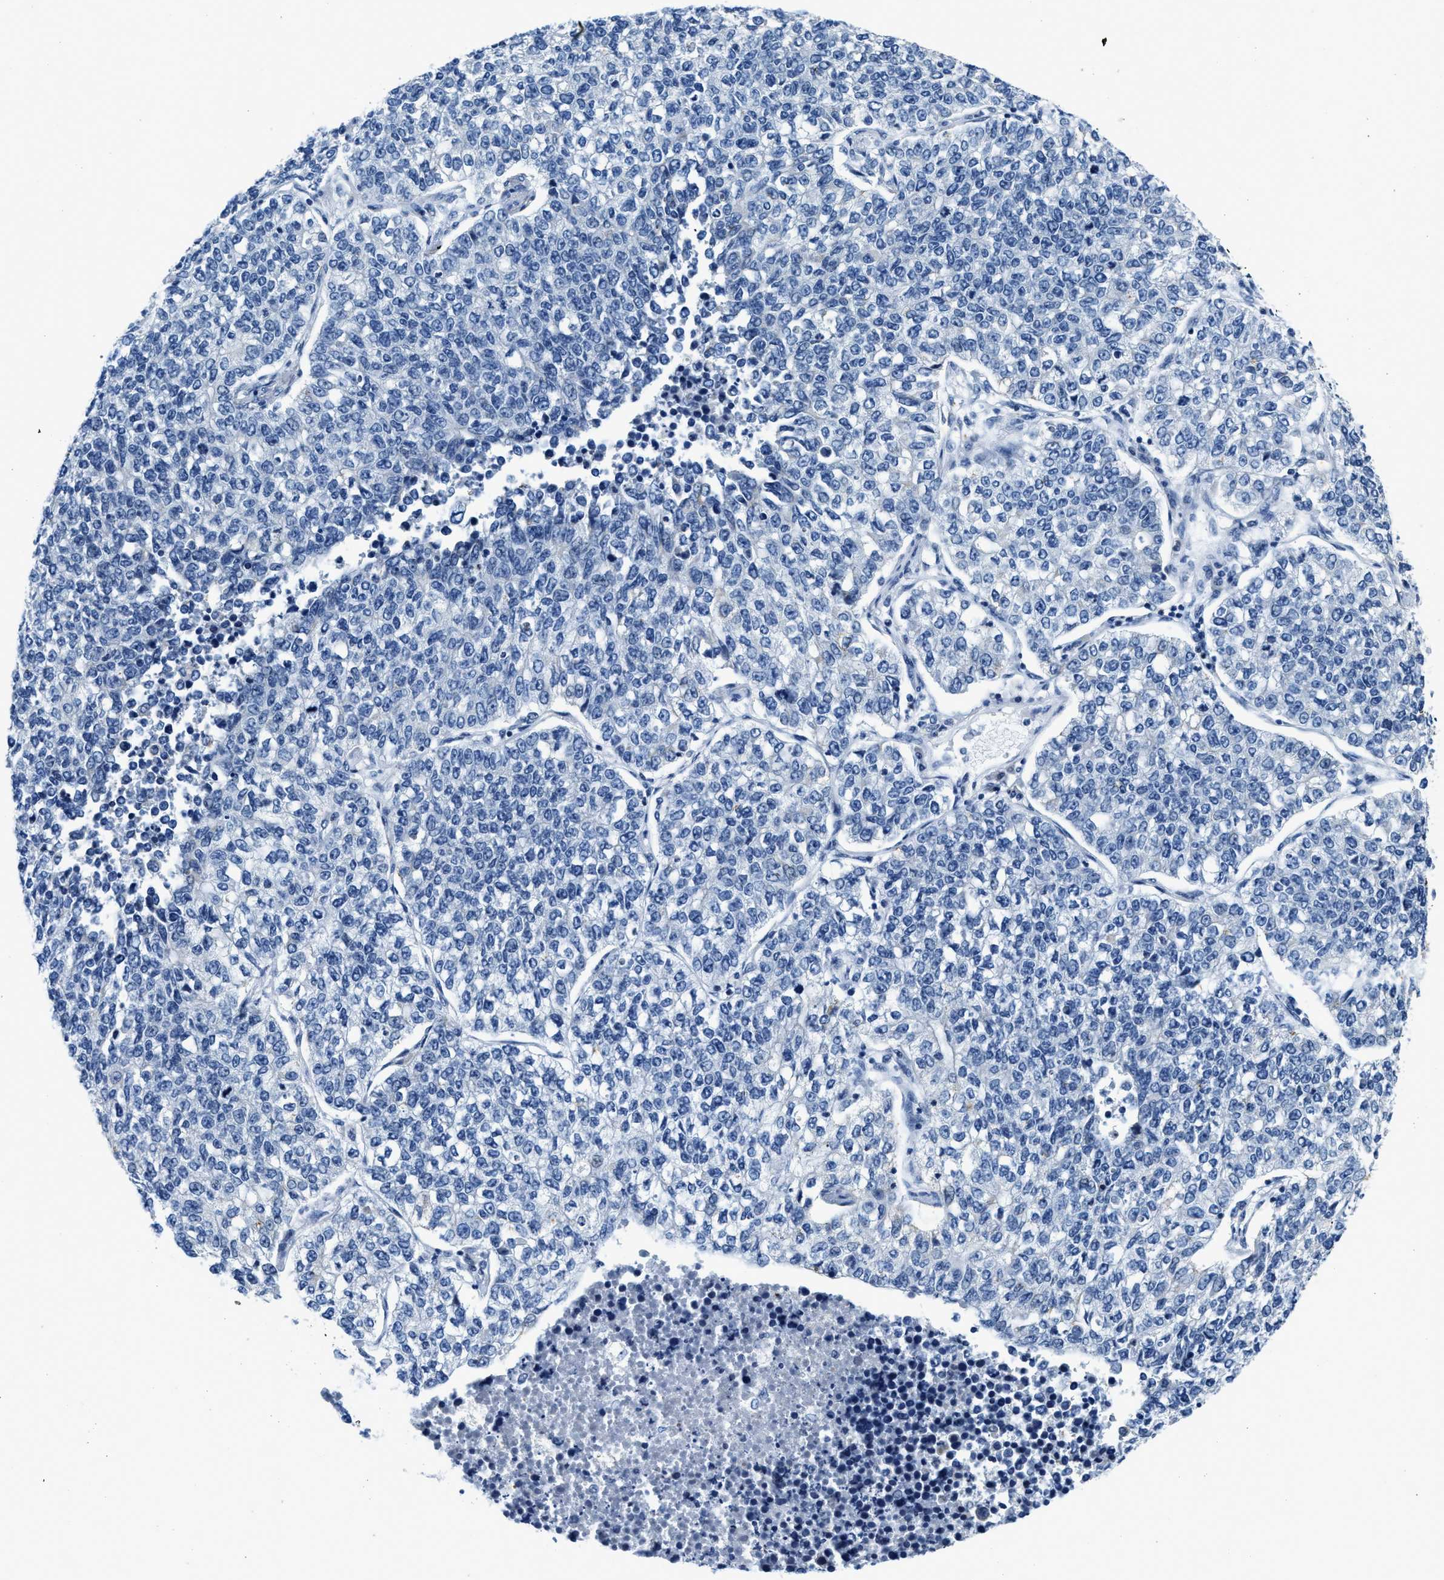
{"staining": {"intensity": "negative", "quantity": "none", "location": "none"}, "tissue": "lung cancer", "cell_type": "Tumor cells", "image_type": "cancer", "snomed": [{"axis": "morphology", "description": "Adenocarcinoma, NOS"}, {"axis": "topography", "description": "Lung"}], "caption": "Immunohistochemical staining of lung cancer exhibits no significant positivity in tumor cells.", "gene": "ASZ1", "patient": {"sex": "male", "age": 49}}